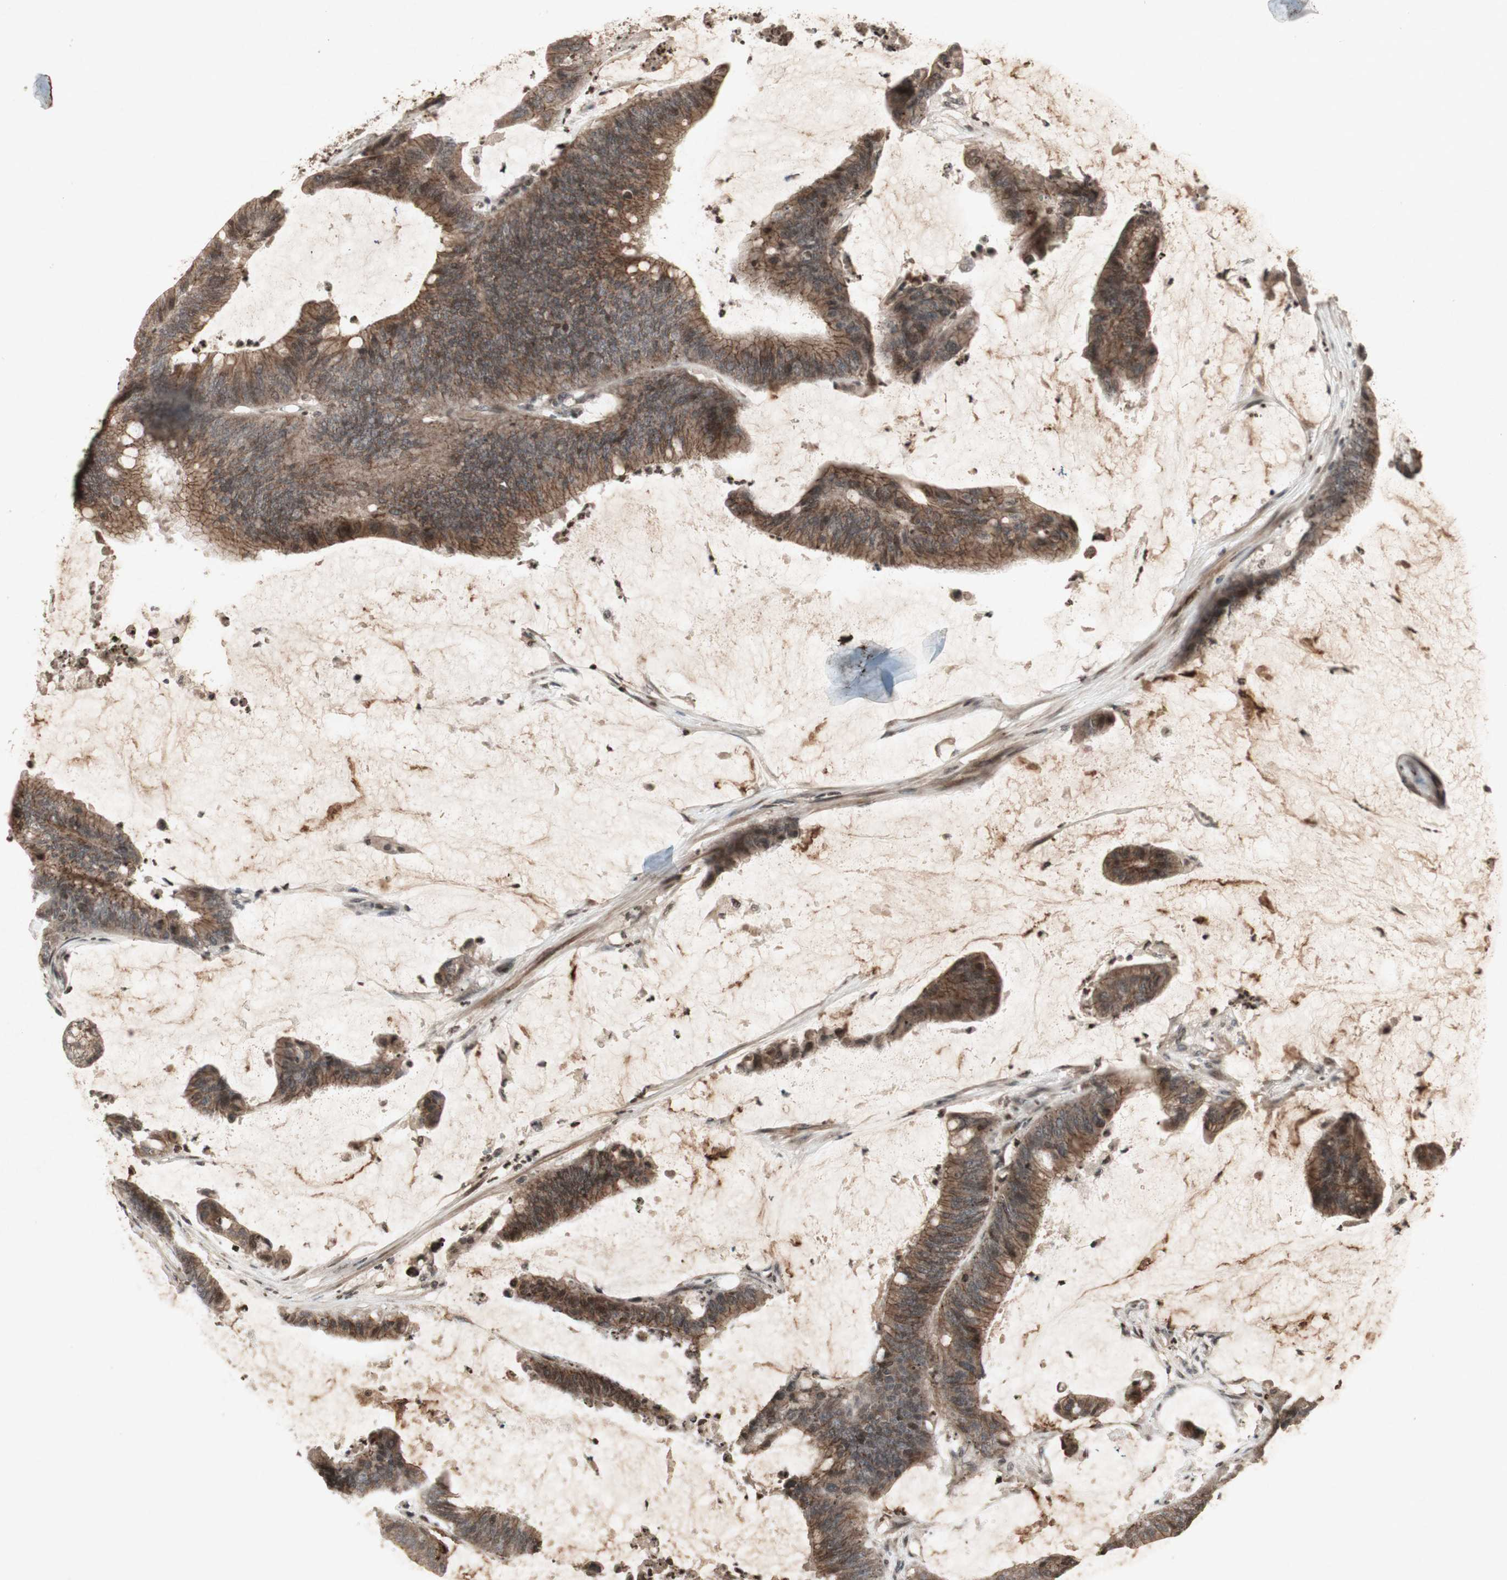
{"staining": {"intensity": "moderate", "quantity": ">75%", "location": "cytoplasmic/membranous"}, "tissue": "colorectal cancer", "cell_type": "Tumor cells", "image_type": "cancer", "snomed": [{"axis": "morphology", "description": "Adenocarcinoma, NOS"}, {"axis": "topography", "description": "Rectum"}], "caption": "Tumor cells exhibit moderate cytoplasmic/membranous positivity in about >75% of cells in colorectal cancer (adenocarcinoma).", "gene": "PLXNA1", "patient": {"sex": "female", "age": 66}}